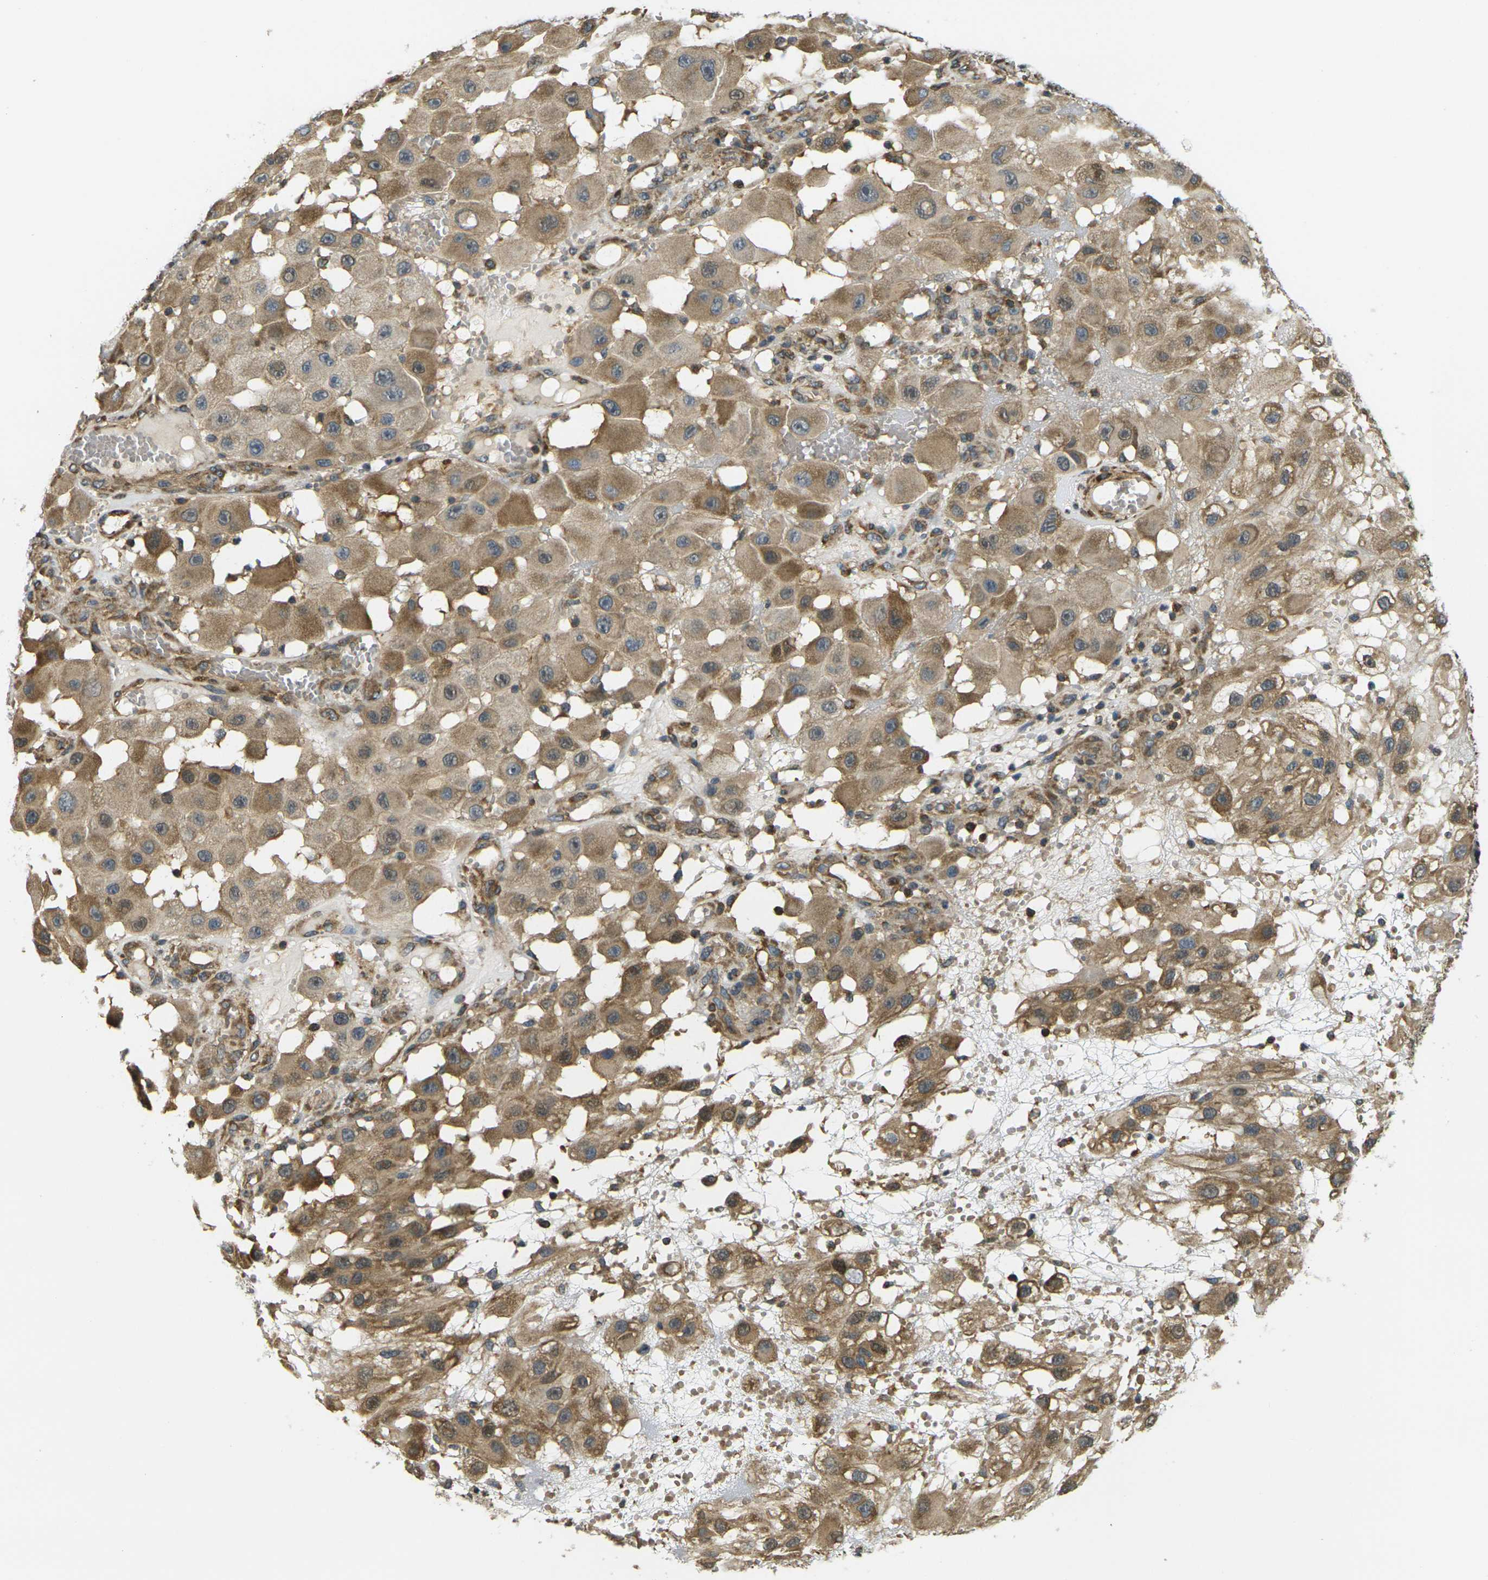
{"staining": {"intensity": "moderate", "quantity": "25%-75%", "location": "cytoplasmic/membranous"}, "tissue": "melanoma", "cell_type": "Tumor cells", "image_type": "cancer", "snomed": [{"axis": "morphology", "description": "Malignant melanoma, NOS"}, {"axis": "topography", "description": "Skin"}], "caption": "This is an image of immunohistochemistry staining of malignant melanoma, which shows moderate positivity in the cytoplasmic/membranous of tumor cells.", "gene": "CAST", "patient": {"sex": "female", "age": 81}}